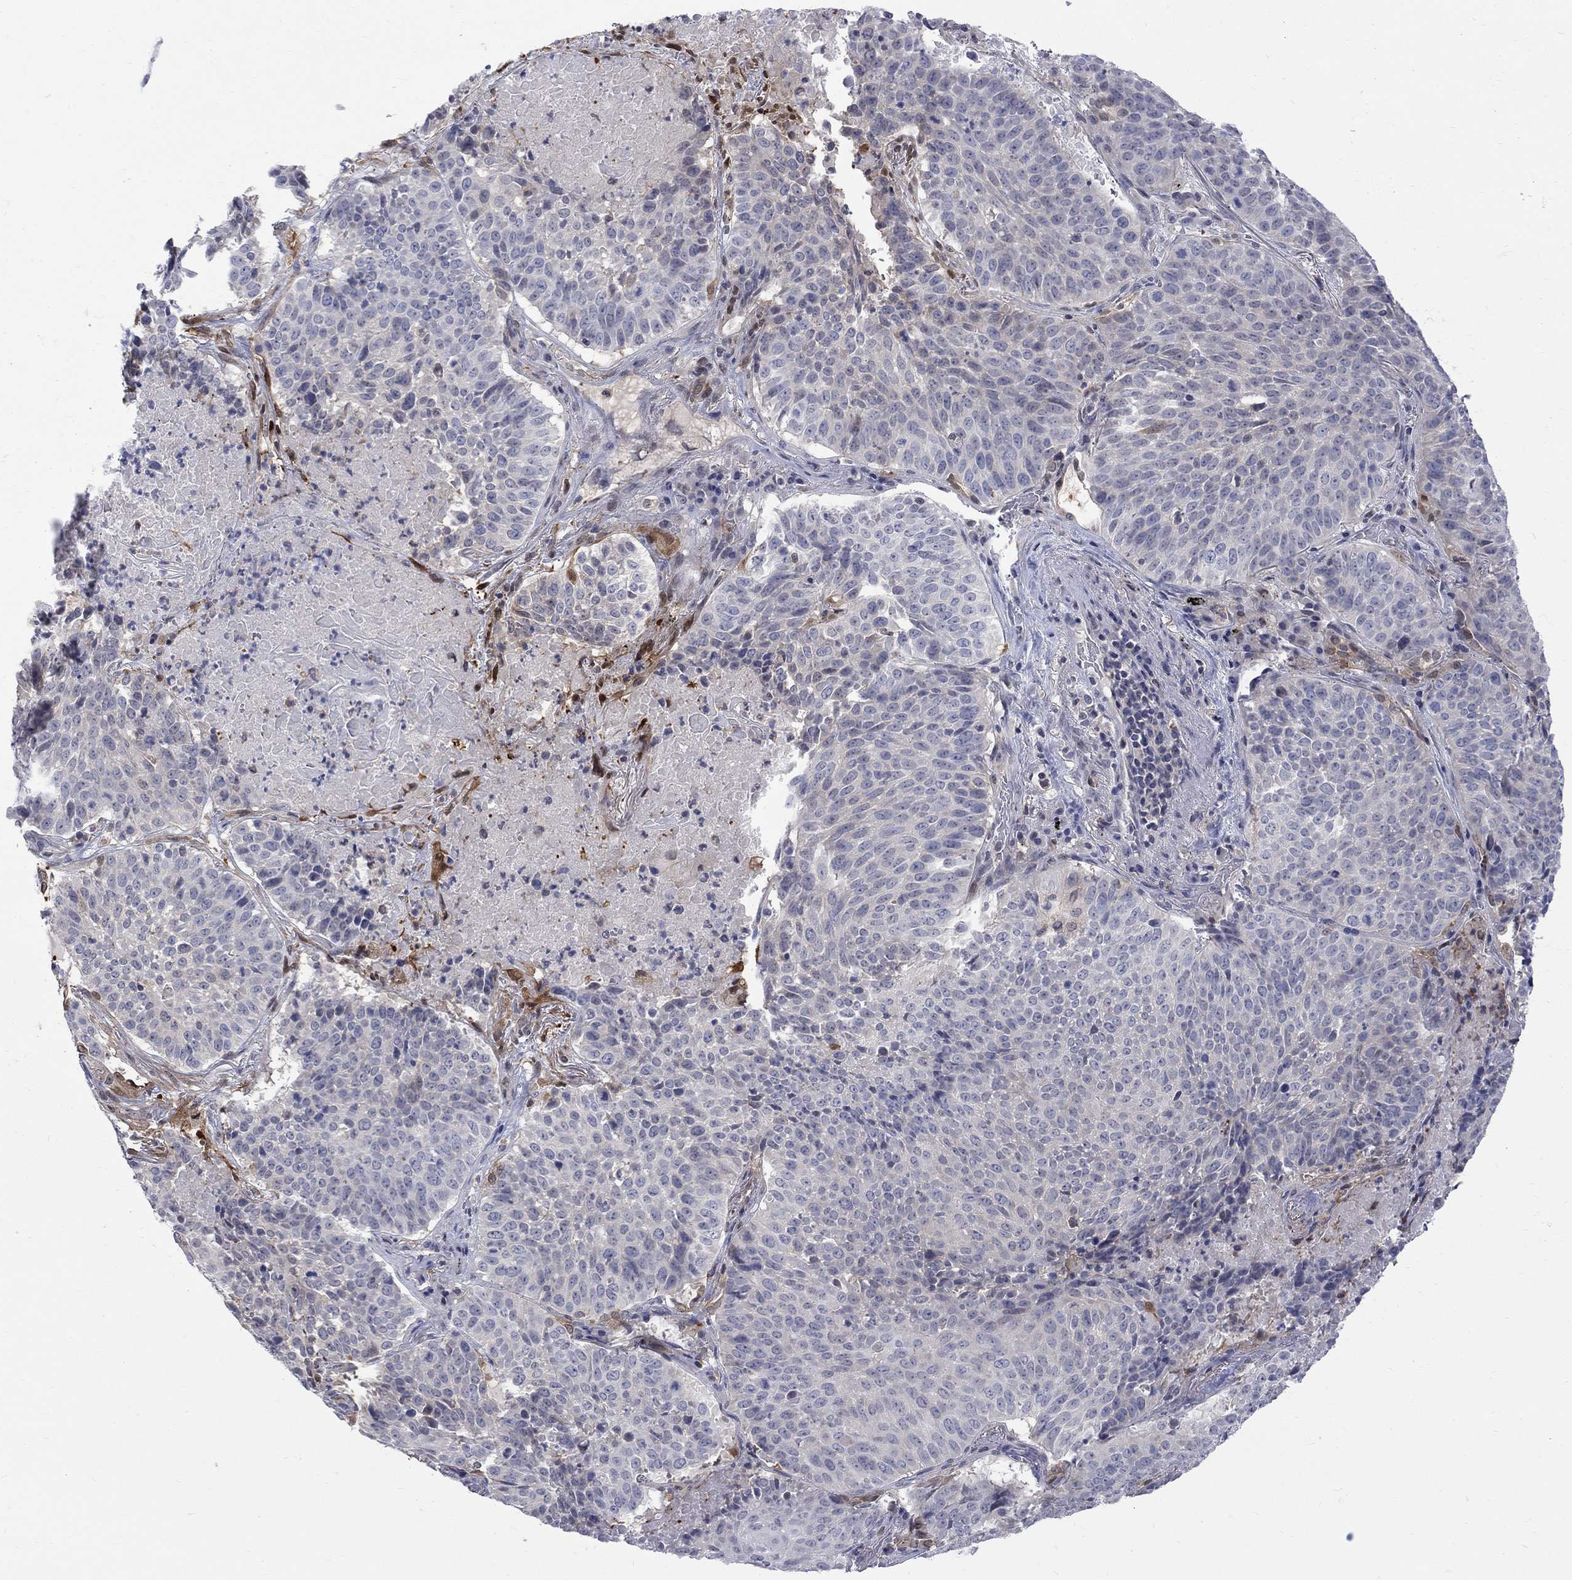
{"staining": {"intensity": "negative", "quantity": "none", "location": "none"}, "tissue": "lung cancer", "cell_type": "Tumor cells", "image_type": "cancer", "snomed": [{"axis": "morphology", "description": "Squamous cell carcinoma, NOS"}, {"axis": "topography", "description": "Lung"}], "caption": "Immunohistochemical staining of lung squamous cell carcinoma demonstrates no significant staining in tumor cells.", "gene": "HKDC1", "patient": {"sex": "male", "age": 64}}